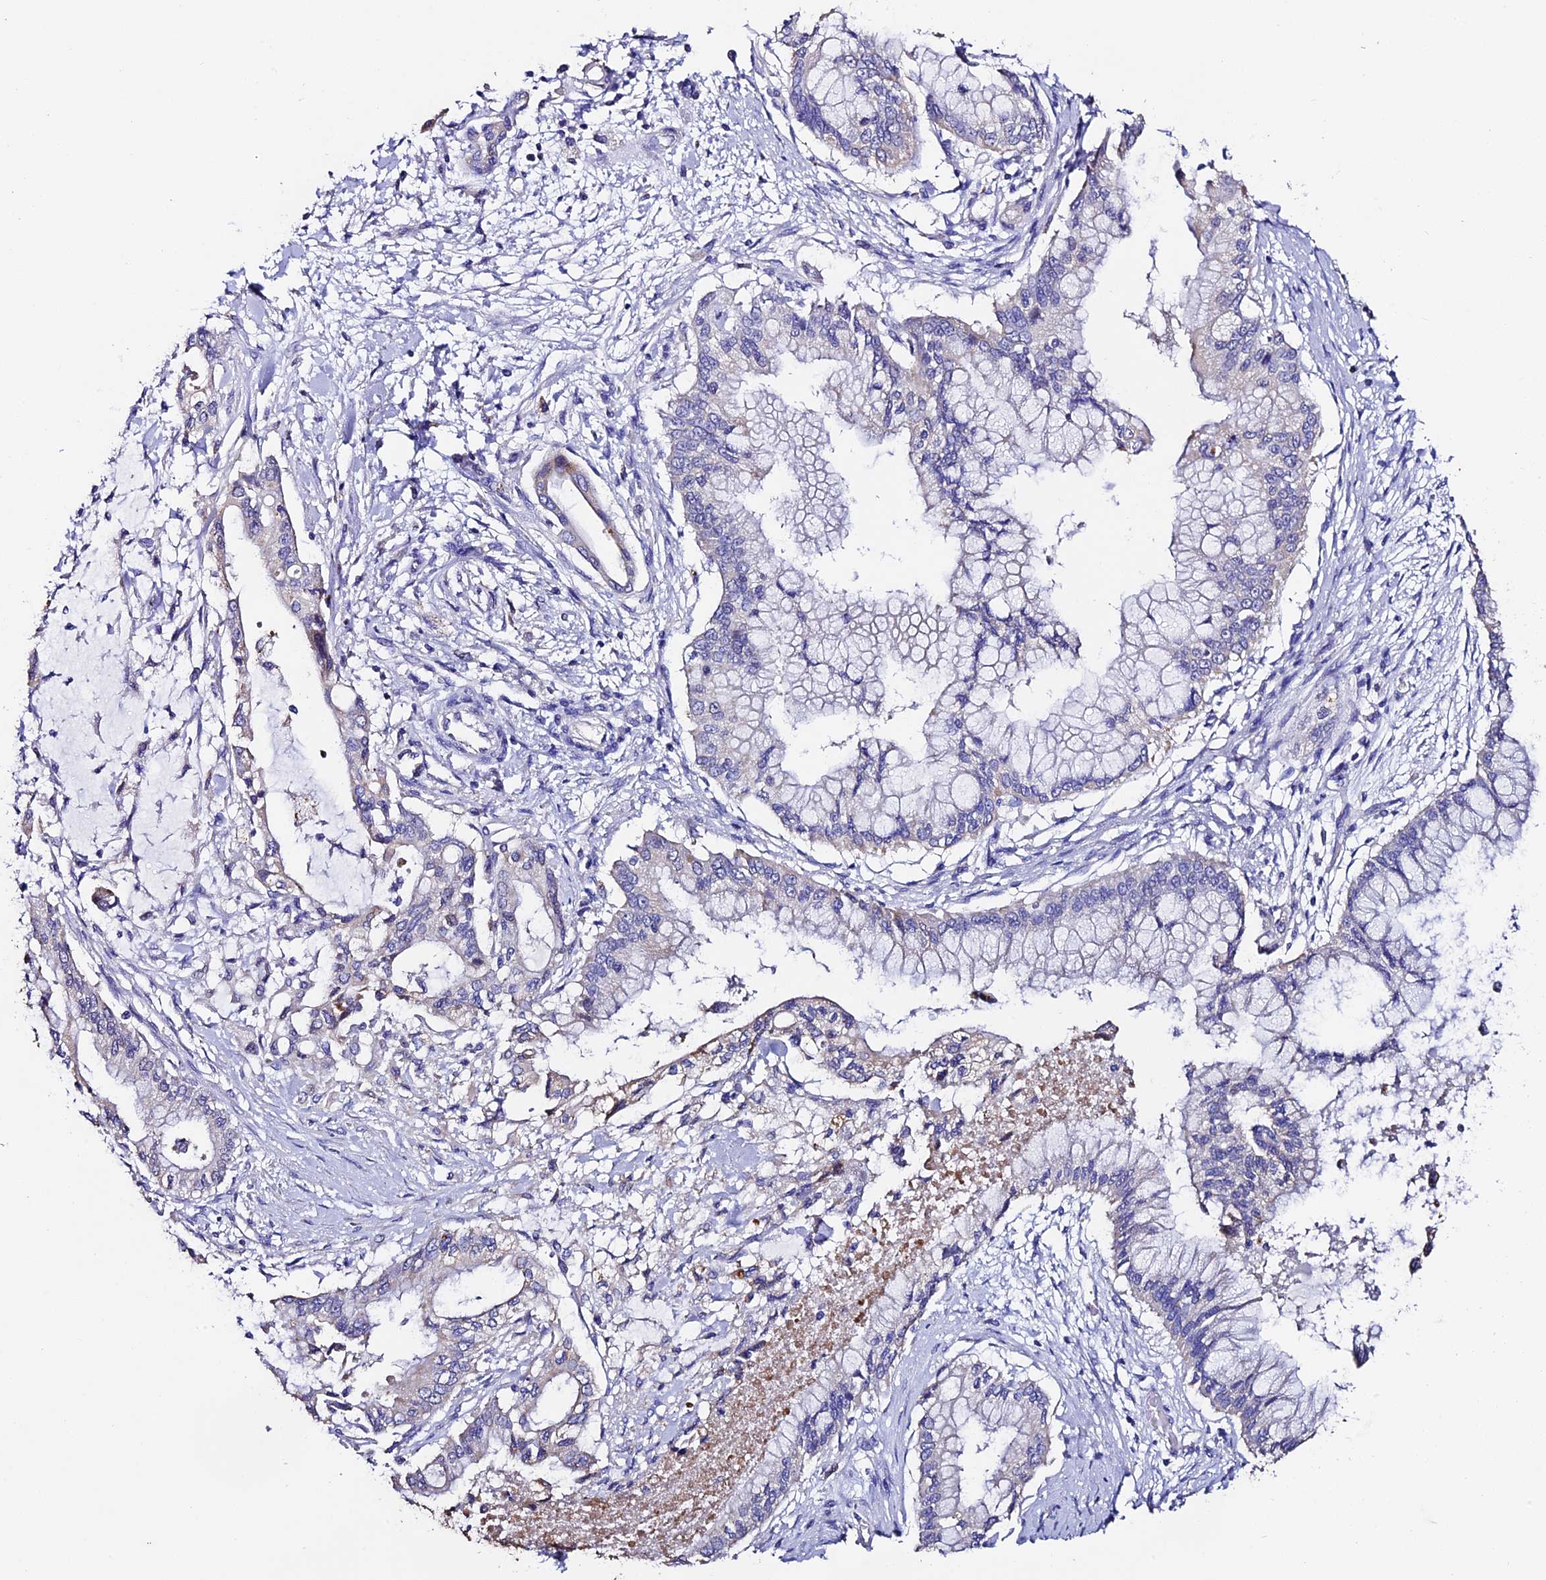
{"staining": {"intensity": "weak", "quantity": "<25%", "location": "cytoplasmic/membranous"}, "tissue": "pancreatic cancer", "cell_type": "Tumor cells", "image_type": "cancer", "snomed": [{"axis": "morphology", "description": "Adenocarcinoma, NOS"}, {"axis": "topography", "description": "Pancreas"}], "caption": "IHC of pancreatic cancer (adenocarcinoma) displays no expression in tumor cells. The staining was performed using DAB to visualize the protein expression in brown, while the nuclei were stained in blue with hematoxylin (Magnification: 20x).", "gene": "FBXW9", "patient": {"sex": "male", "age": 46}}